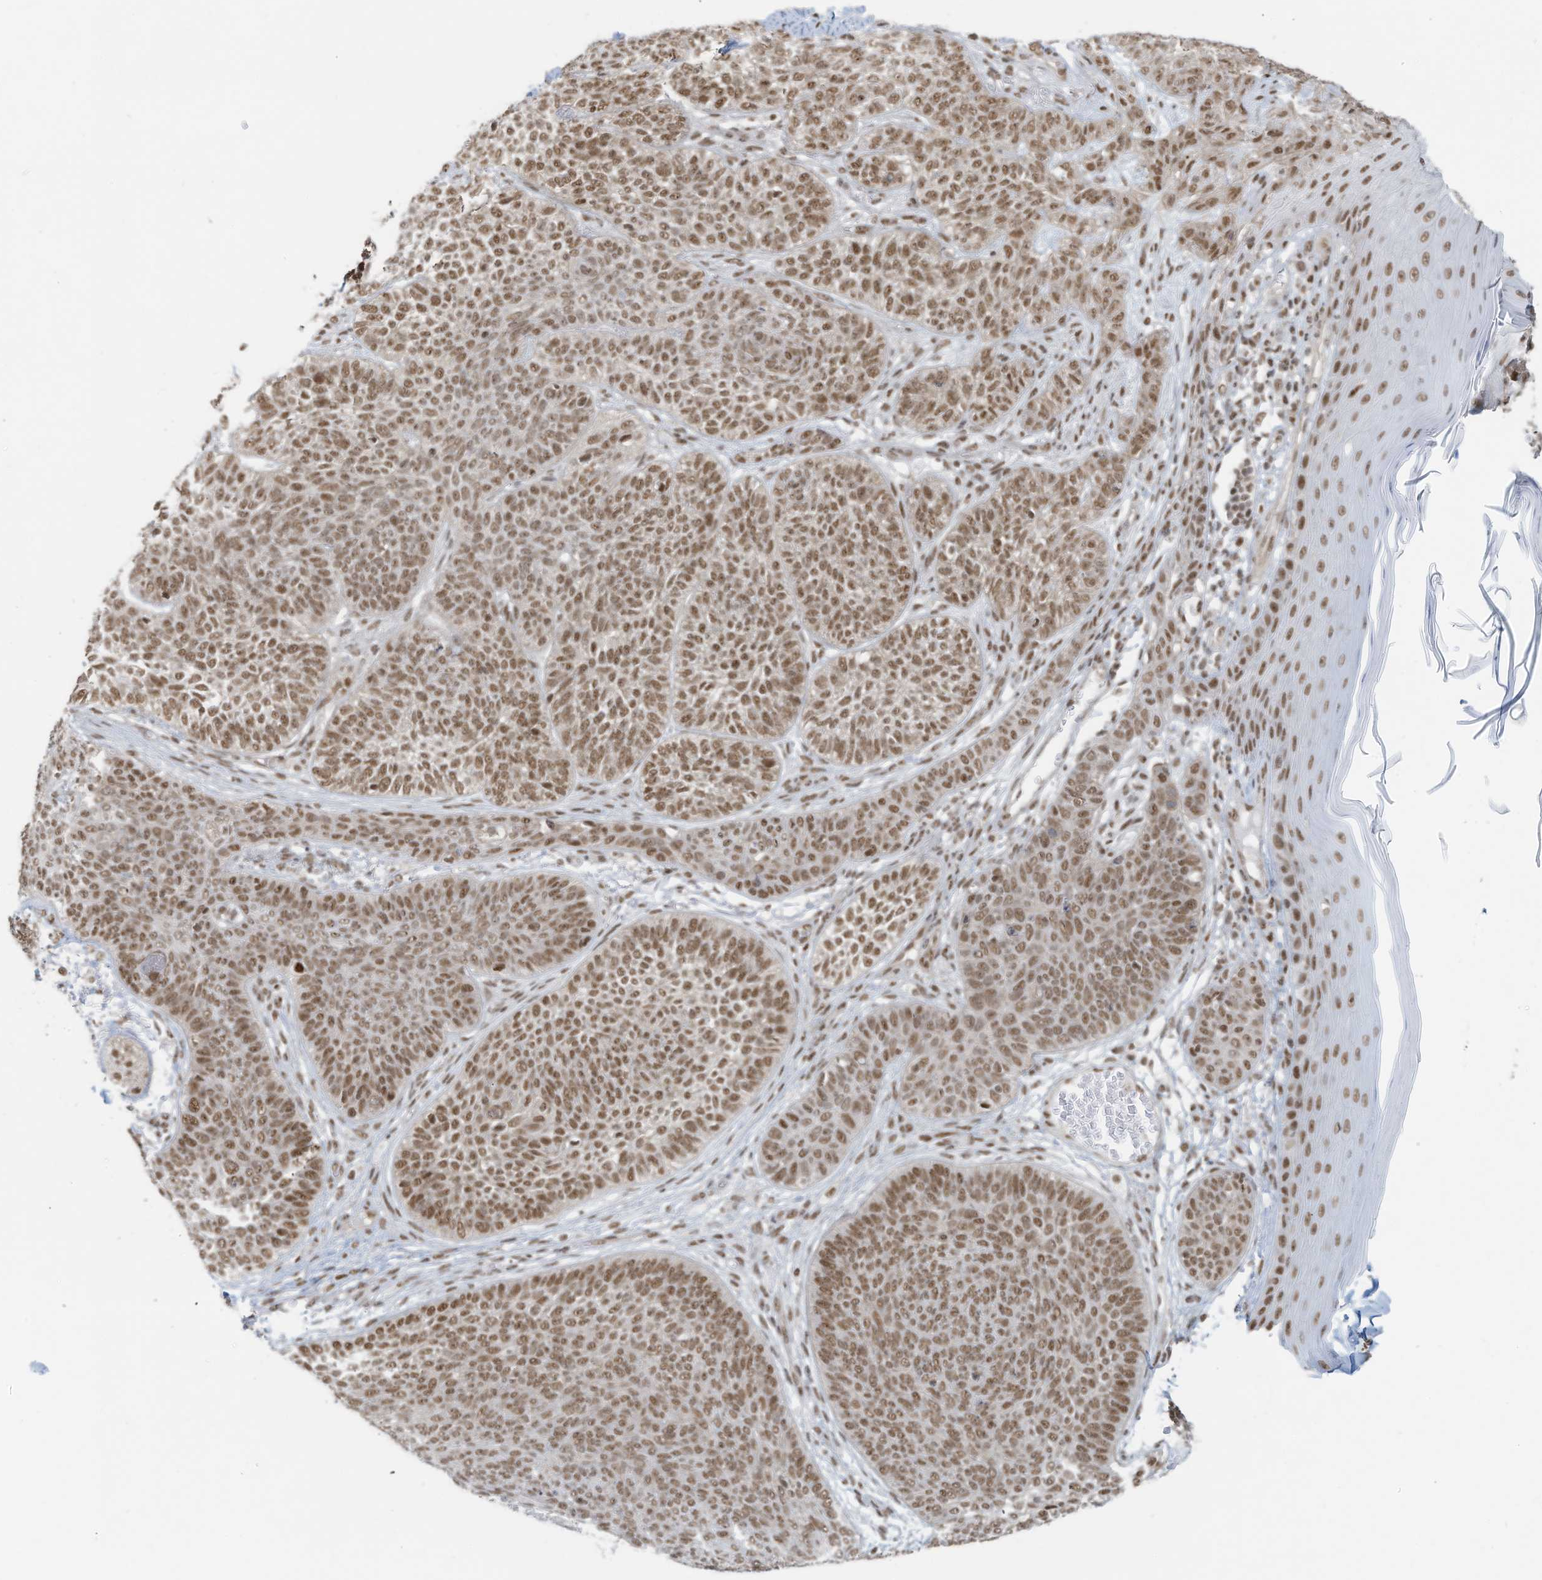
{"staining": {"intensity": "moderate", "quantity": ">75%", "location": "nuclear"}, "tissue": "skin cancer", "cell_type": "Tumor cells", "image_type": "cancer", "snomed": [{"axis": "morphology", "description": "Basal cell carcinoma"}, {"axis": "topography", "description": "Skin"}], "caption": "Protein staining shows moderate nuclear positivity in approximately >75% of tumor cells in skin basal cell carcinoma.", "gene": "DBR1", "patient": {"sex": "male", "age": 85}}